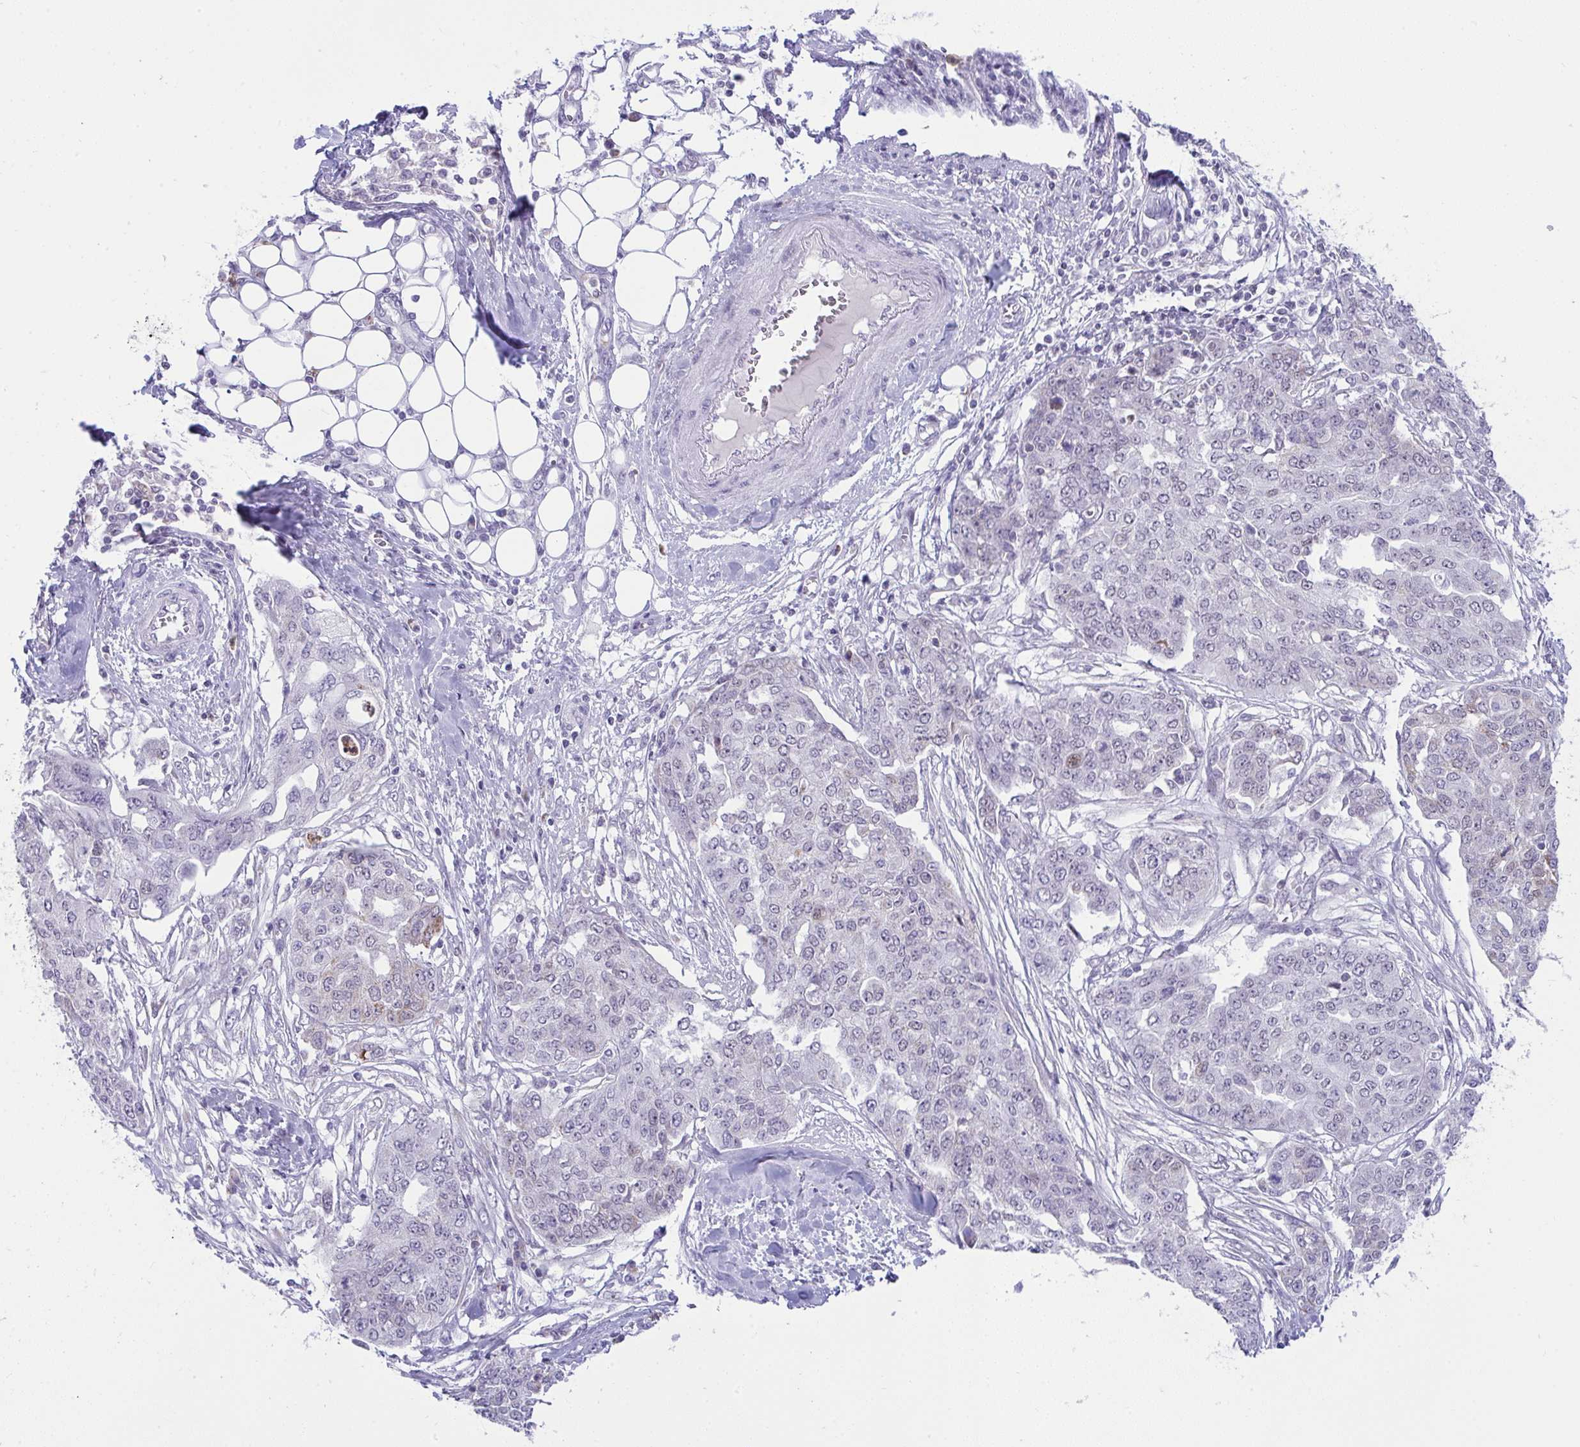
{"staining": {"intensity": "negative", "quantity": "none", "location": "none"}, "tissue": "ovarian cancer", "cell_type": "Tumor cells", "image_type": "cancer", "snomed": [{"axis": "morphology", "description": "Cystadenocarcinoma, serous, NOS"}, {"axis": "topography", "description": "Soft tissue"}, {"axis": "topography", "description": "Ovary"}], "caption": "The micrograph exhibits no significant staining in tumor cells of ovarian cancer (serous cystadenocarcinoma).", "gene": "PLA2G12B", "patient": {"sex": "female", "age": 57}}